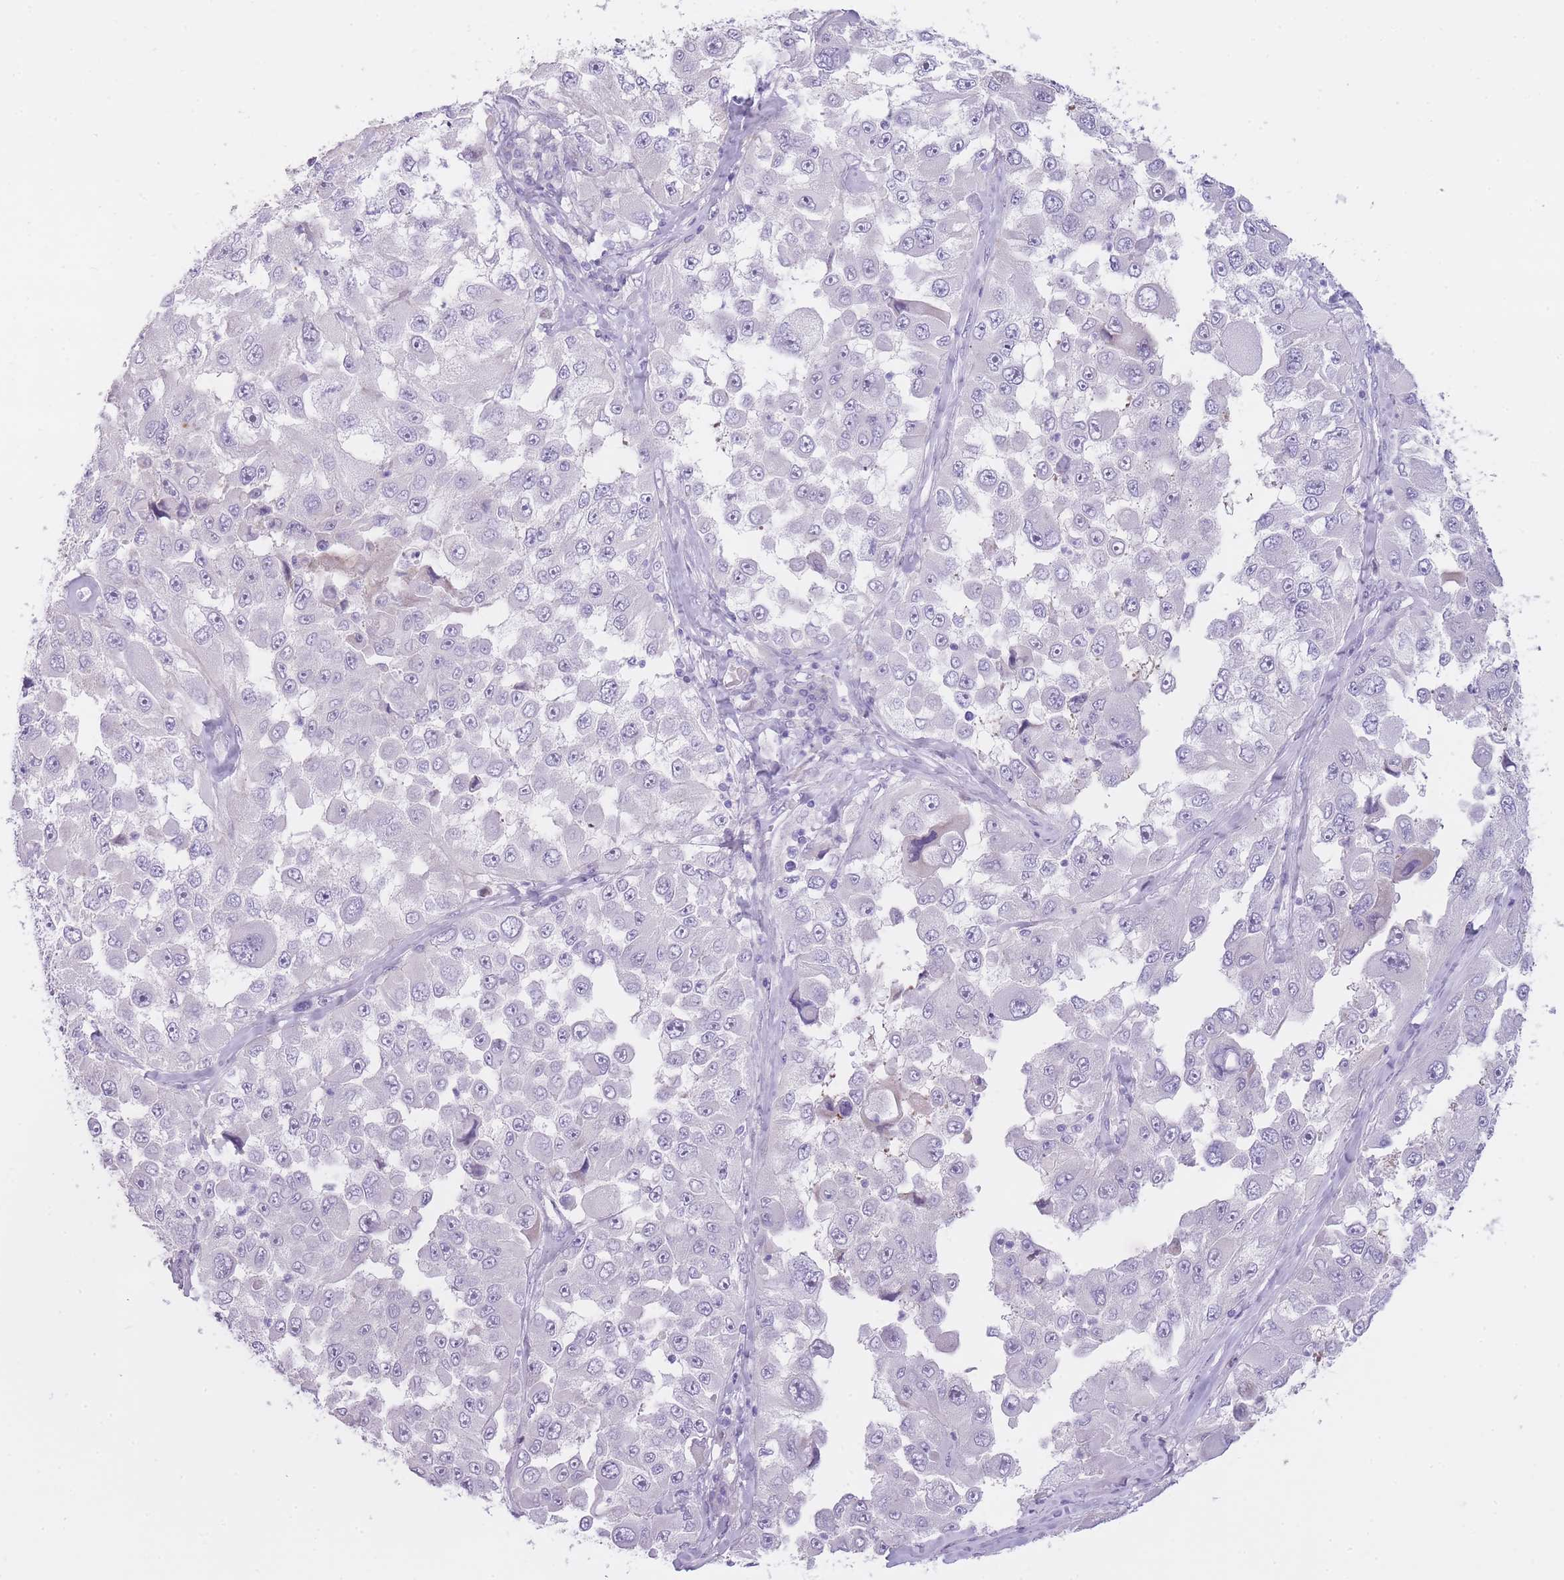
{"staining": {"intensity": "negative", "quantity": "none", "location": "none"}, "tissue": "melanoma", "cell_type": "Tumor cells", "image_type": "cancer", "snomed": [{"axis": "morphology", "description": "Malignant melanoma, Metastatic site"}, {"axis": "topography", "description": "Lymph node"}], "caption": "This micrograph is of malignant melanoma (metastatic site) stained with immunohistochemistry (IHC) to label a protein in brown with the nuclei are counter-stained blue. There is no positivity in tumor cells.", "gene": "IMPG1", "patient": {"sex": "male", "age": 62}}